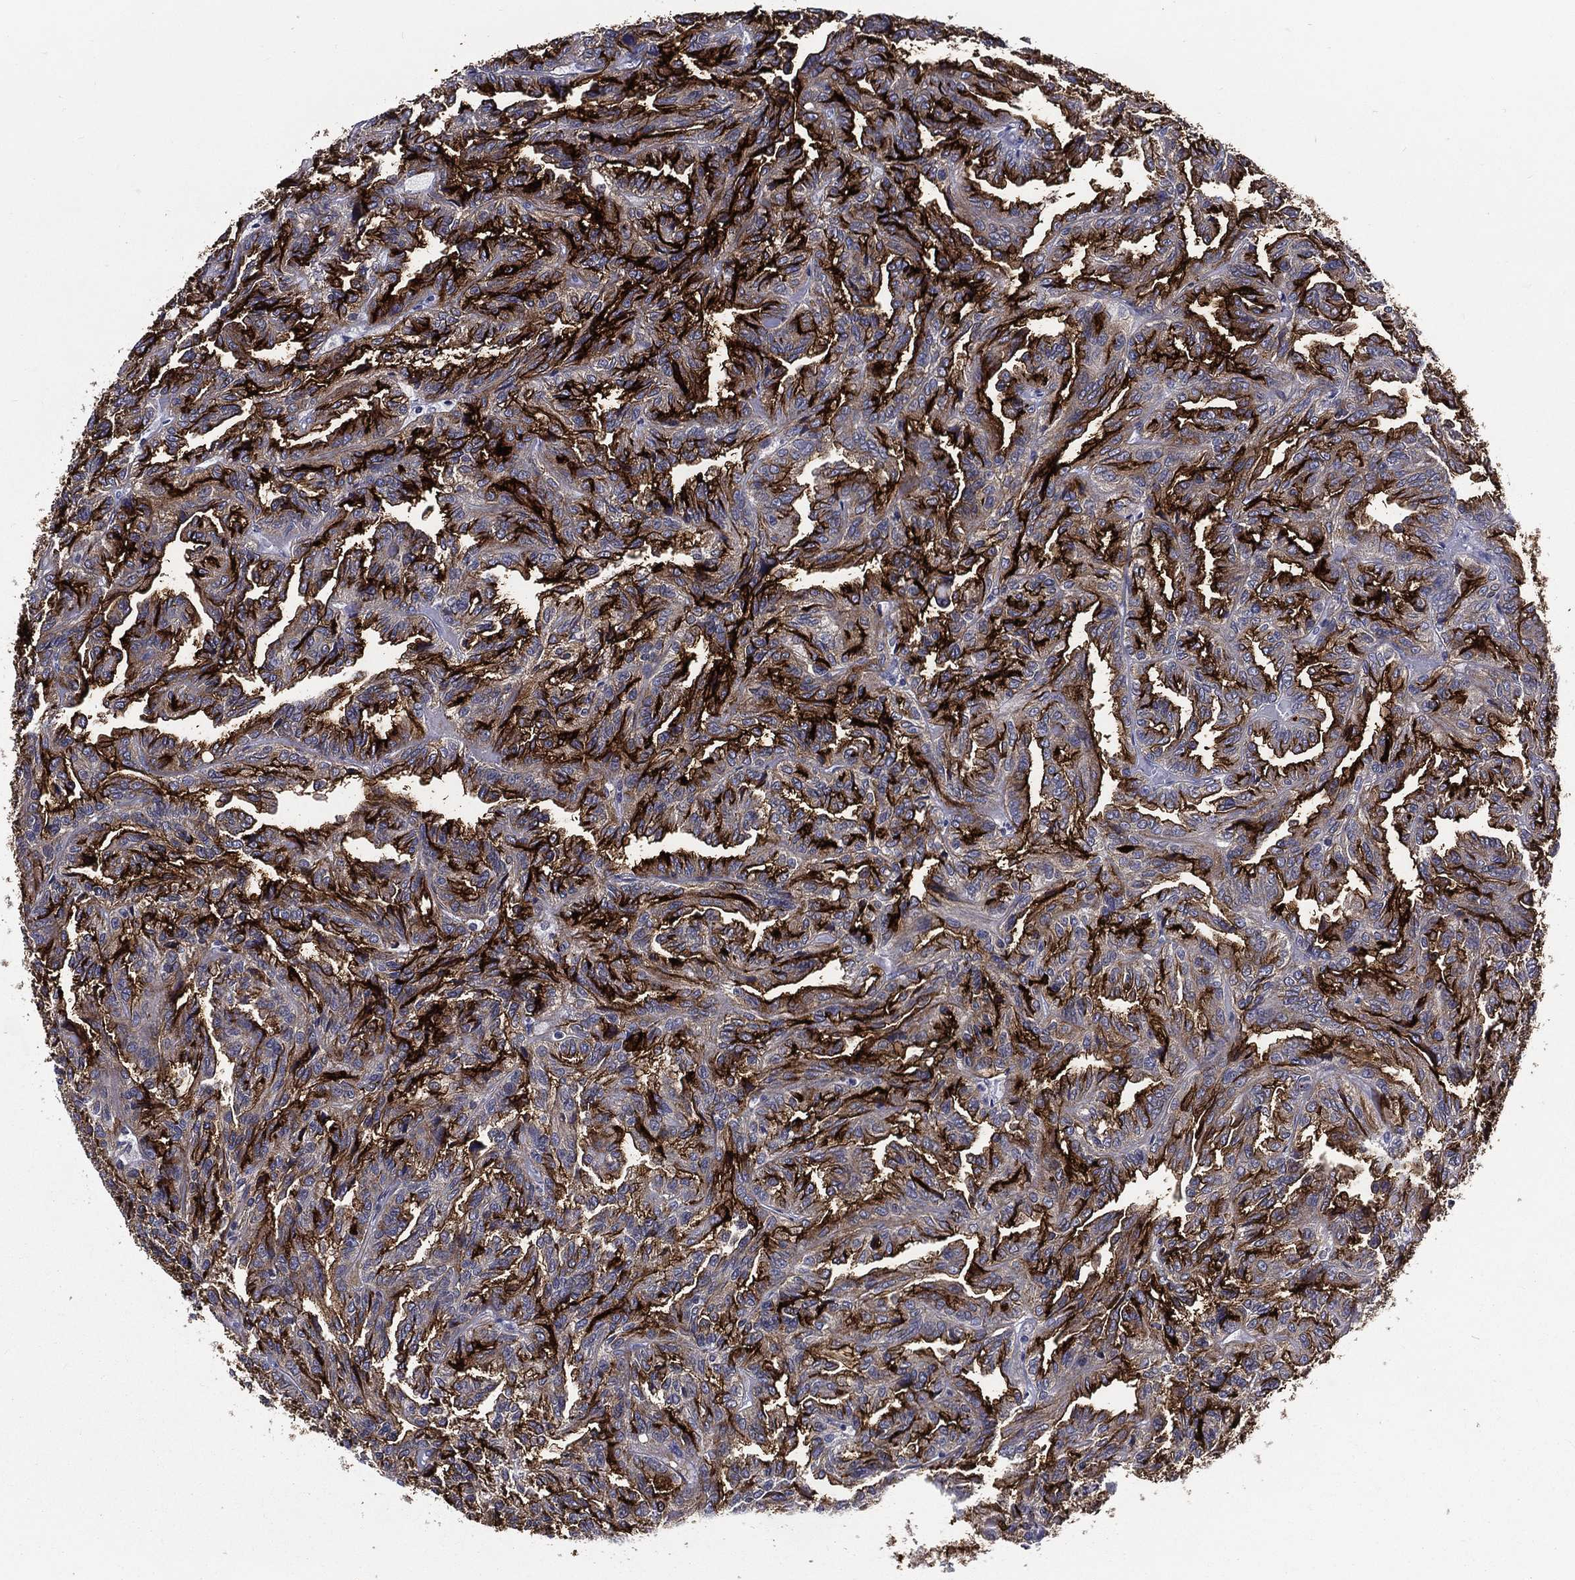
{"staining": {"intensity": "strong", "quantity": ">75%", "location": "cytoplasmic/membranous"}, "tissue": "renal cancer", "cell_type": "Tumor cells", "image_type": "cancer", "snomed": [{"axis": "morphology", "description": "Adenocarcinoma, NOS"}, {"axis": "topography", "description": "Kidney"}], "caption": "Renal cancer (adenocarcinoma) stained for a protein displays strong cytoplasmic/membranous positivity in tumor cells.", "gene": "ACE2", "patient": {"sex": "male", "age": 79}}